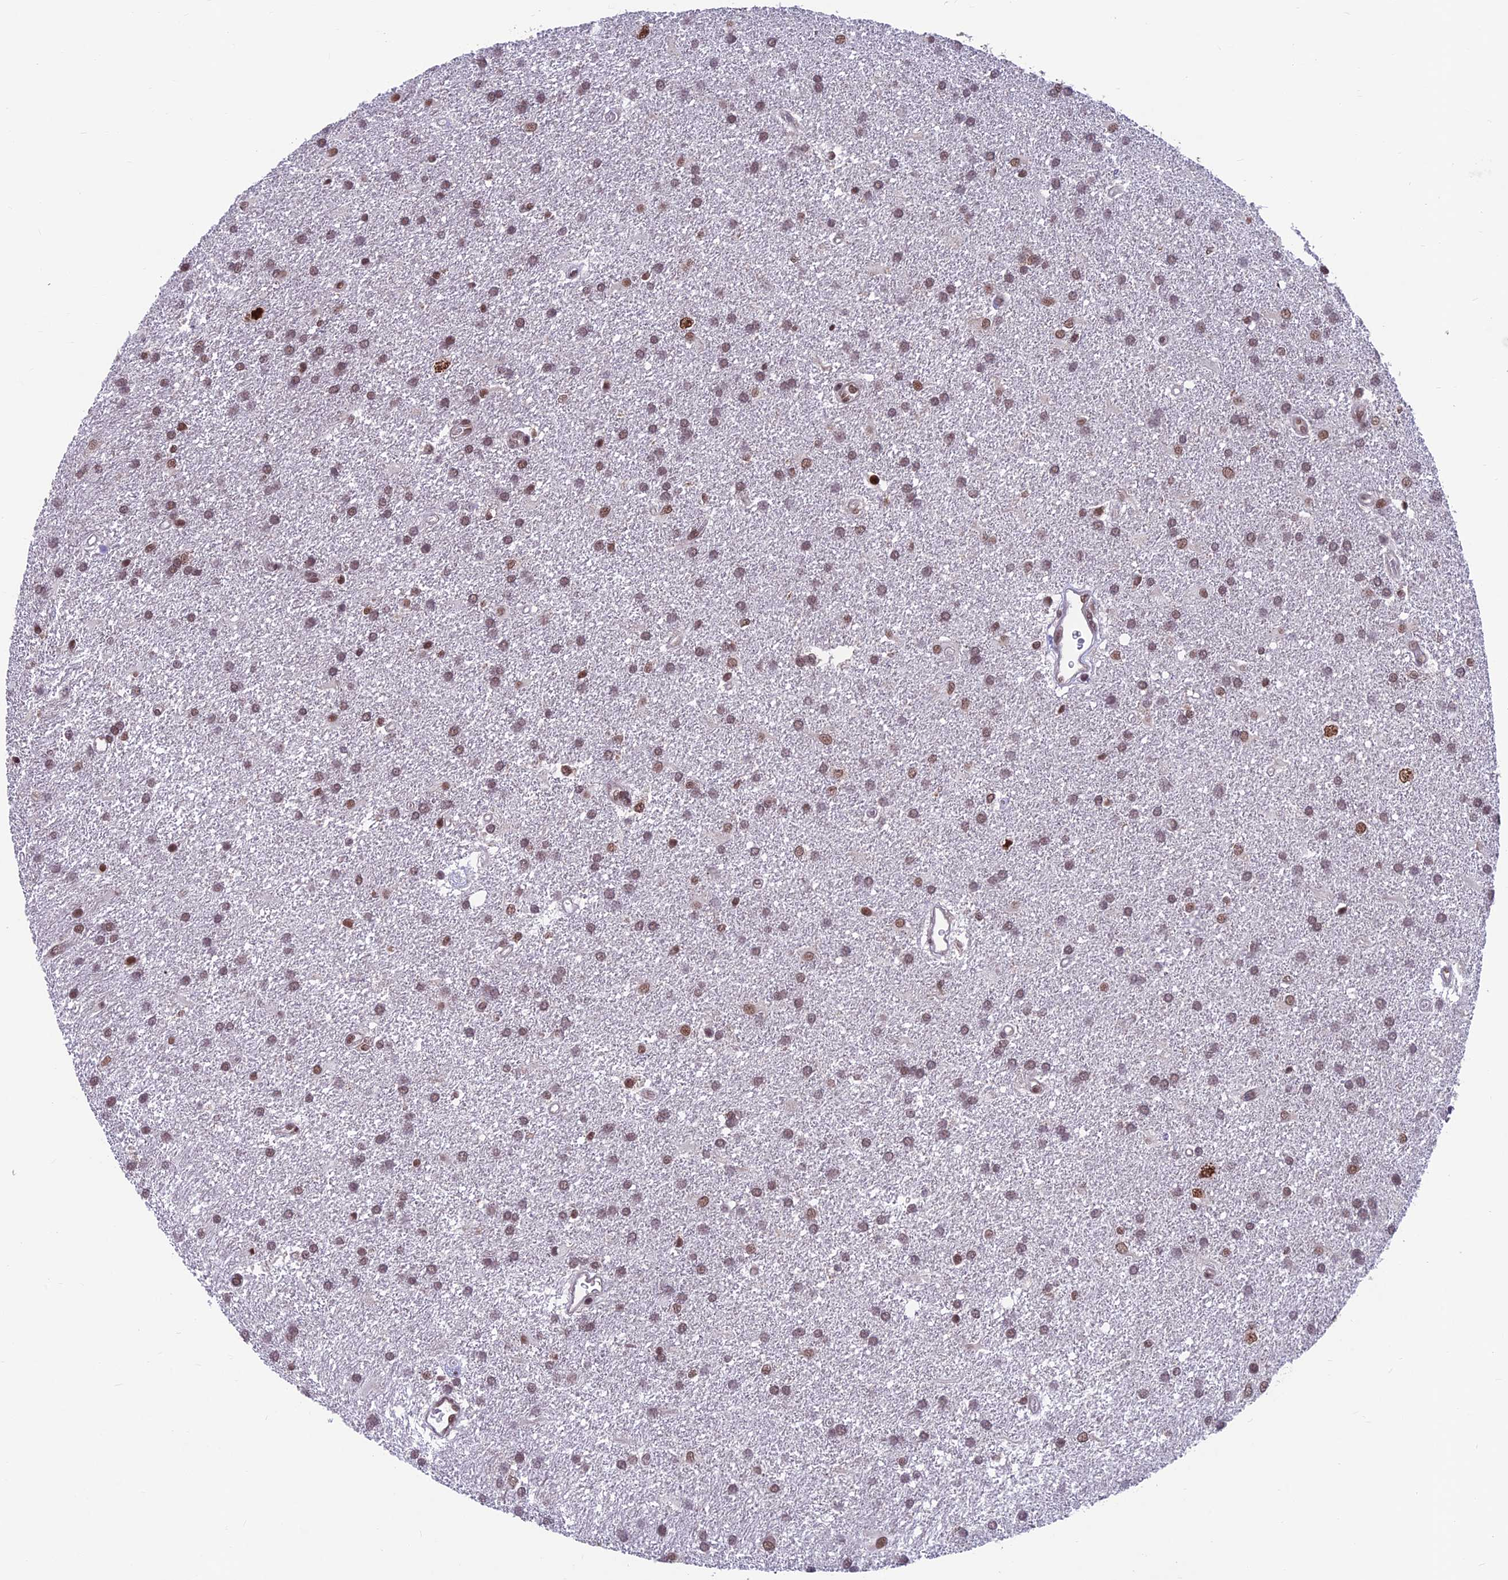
{"staining": {"intensity": "moderate", "quantity": ">75%", "location": "nuclear"}, "tissue": "glioma", "cell_type": "Tumor cells", "image_type": "cancer", "snomed": [{"axis": "morphology", "description": "Glioma, malignant, Low grade"}, {"axis": "topography", "description": "Brain"}], "caption": "Immunohistochemical staining of human malignant low-grade glioma exhibits medium levels of moderate nuclear expression in approximately >75% of tumor cells. (IHC, brightfield microscopy, high magnification).", "gene": "KIAA1191", "patient": {"sex": "male", "age": 66}}